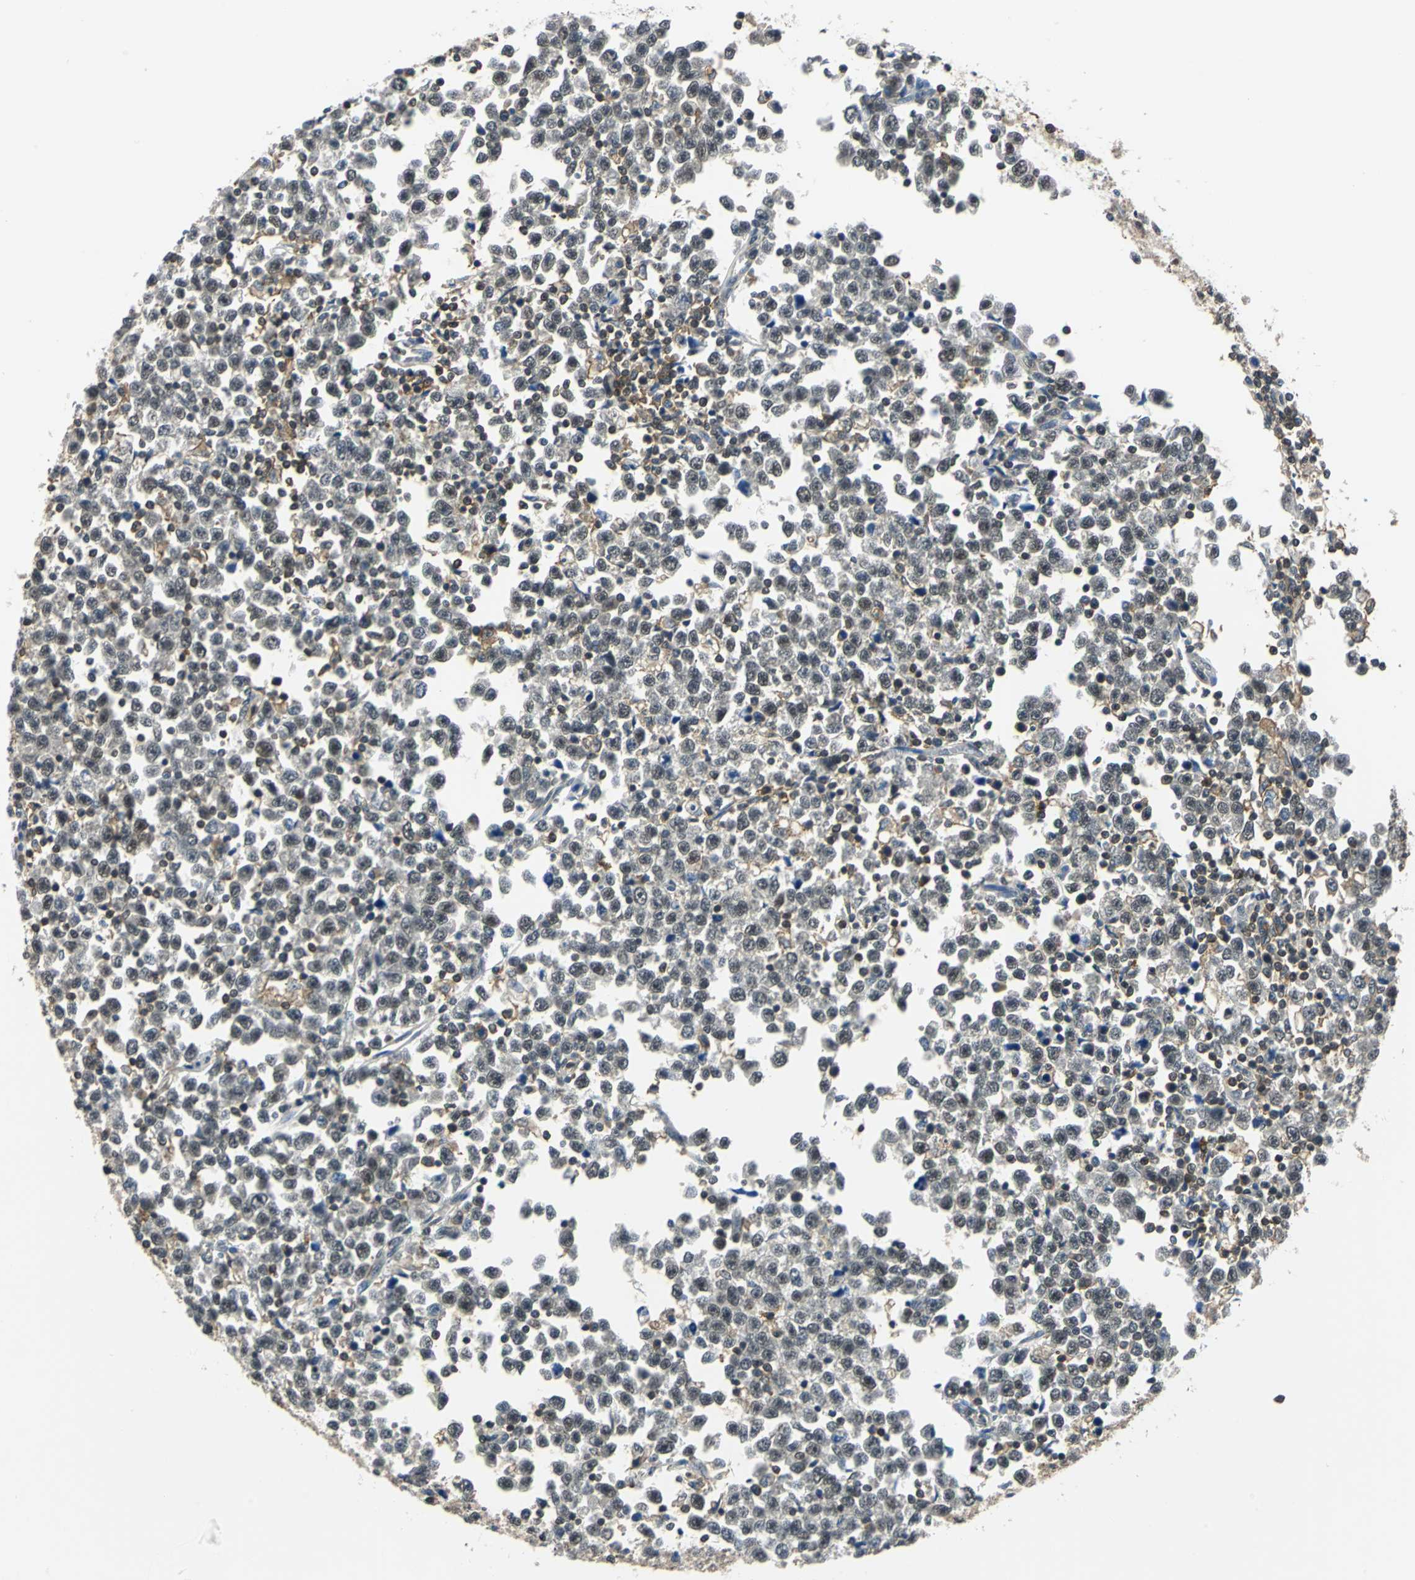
{"staining": {"intensity": "moderate", "quantity": ">75%", "location": "nuclear"}, "tissue": "testis cancer", "cell_type": "Tumor cells", "image_type": "cancer", "snomed": [{"axis": "morphology", "description": "Seminoma, NOS"}, {"axis": "topography", "description": "Testis"}], "caption": "Protein staining reveals moderate nuclear staining in about >75% of tumor cells in testis cancer (seminoma).", "gene": "ARPC3", "patient": {"sex": "male", "age": 43}}